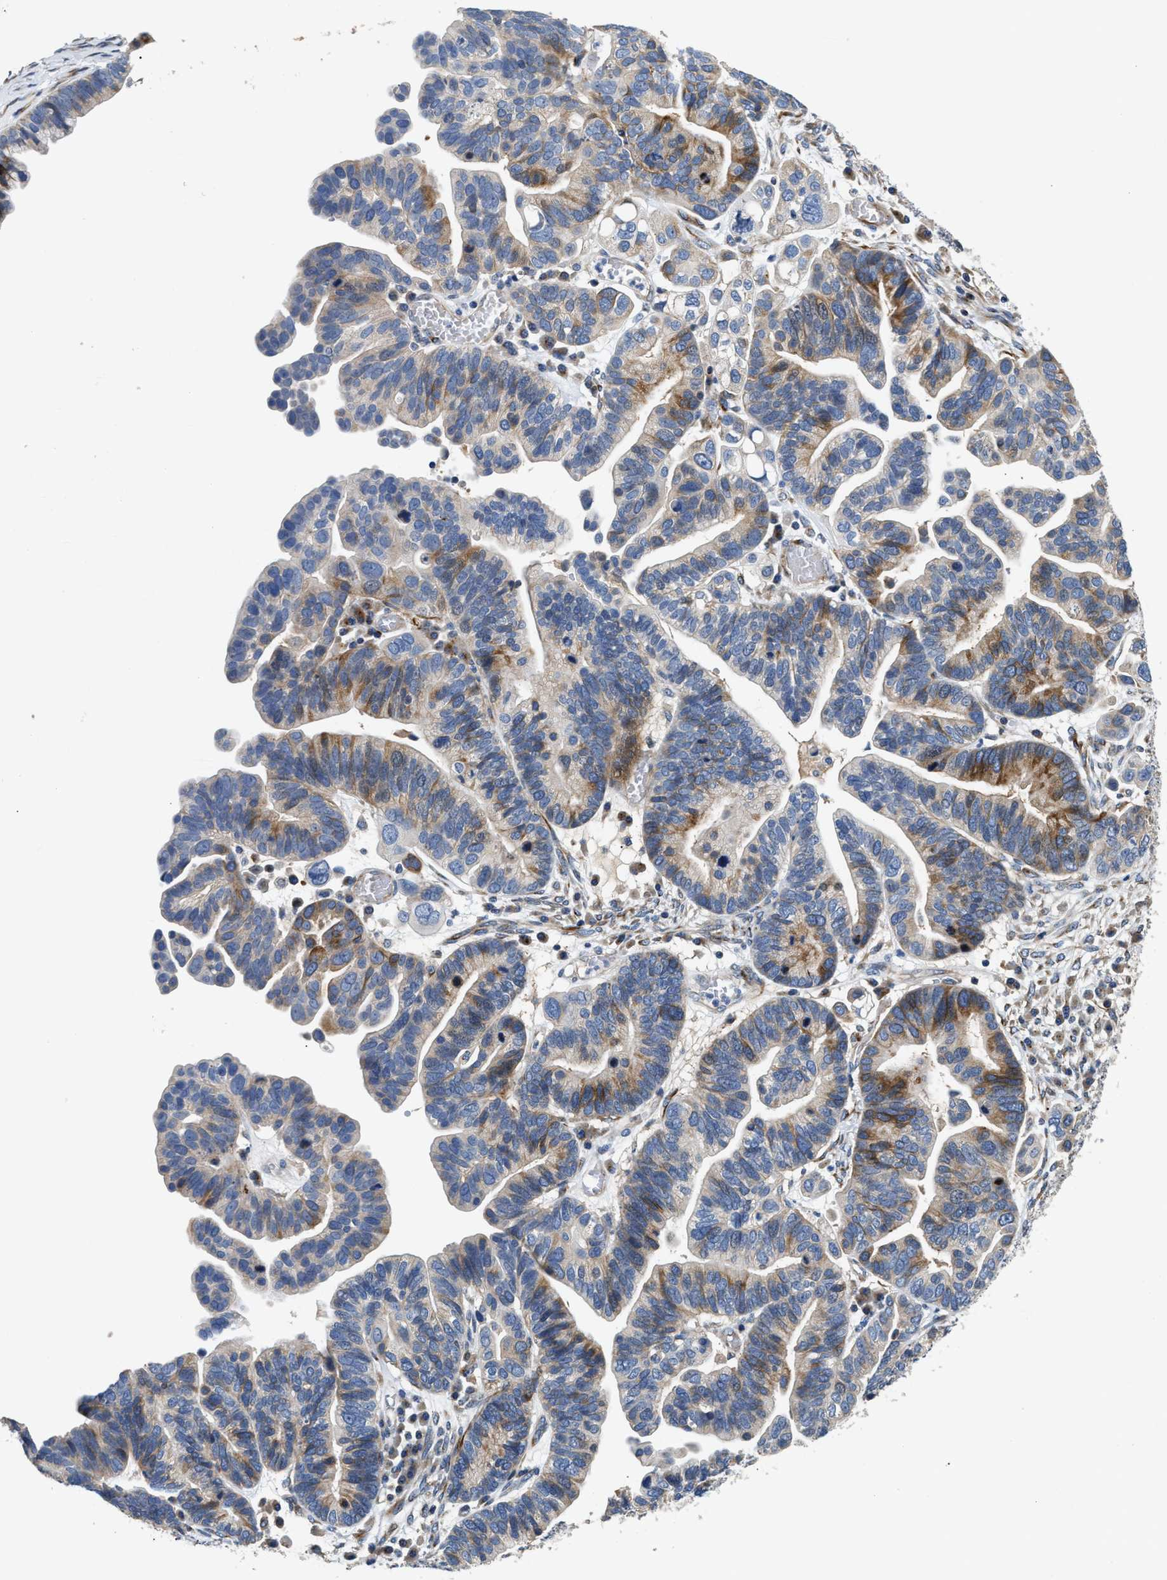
{"staining": {"intensity": "moderate", "quantity": "25%-75%", "location": "cytoplasmic/membranous"}, "tissue": "ovarian cancer", "cell_type": "Tumor cells", "image_type": "cancer", "snomed": [{"axis": "morphology", "description": "Cystadenocarcinoma, serous, NOS"}, {"axis": "topography", "description": "Ovary"}], "caption": "Immunohistochemical staining of ovarian serous cystadenocarcinoma displays moderate cytoplasmic/membranous protein positivity in about 25%-75% of tumor cells.", "gene": "IL17RC", "patient": {"sex": "female", "age": 56}}